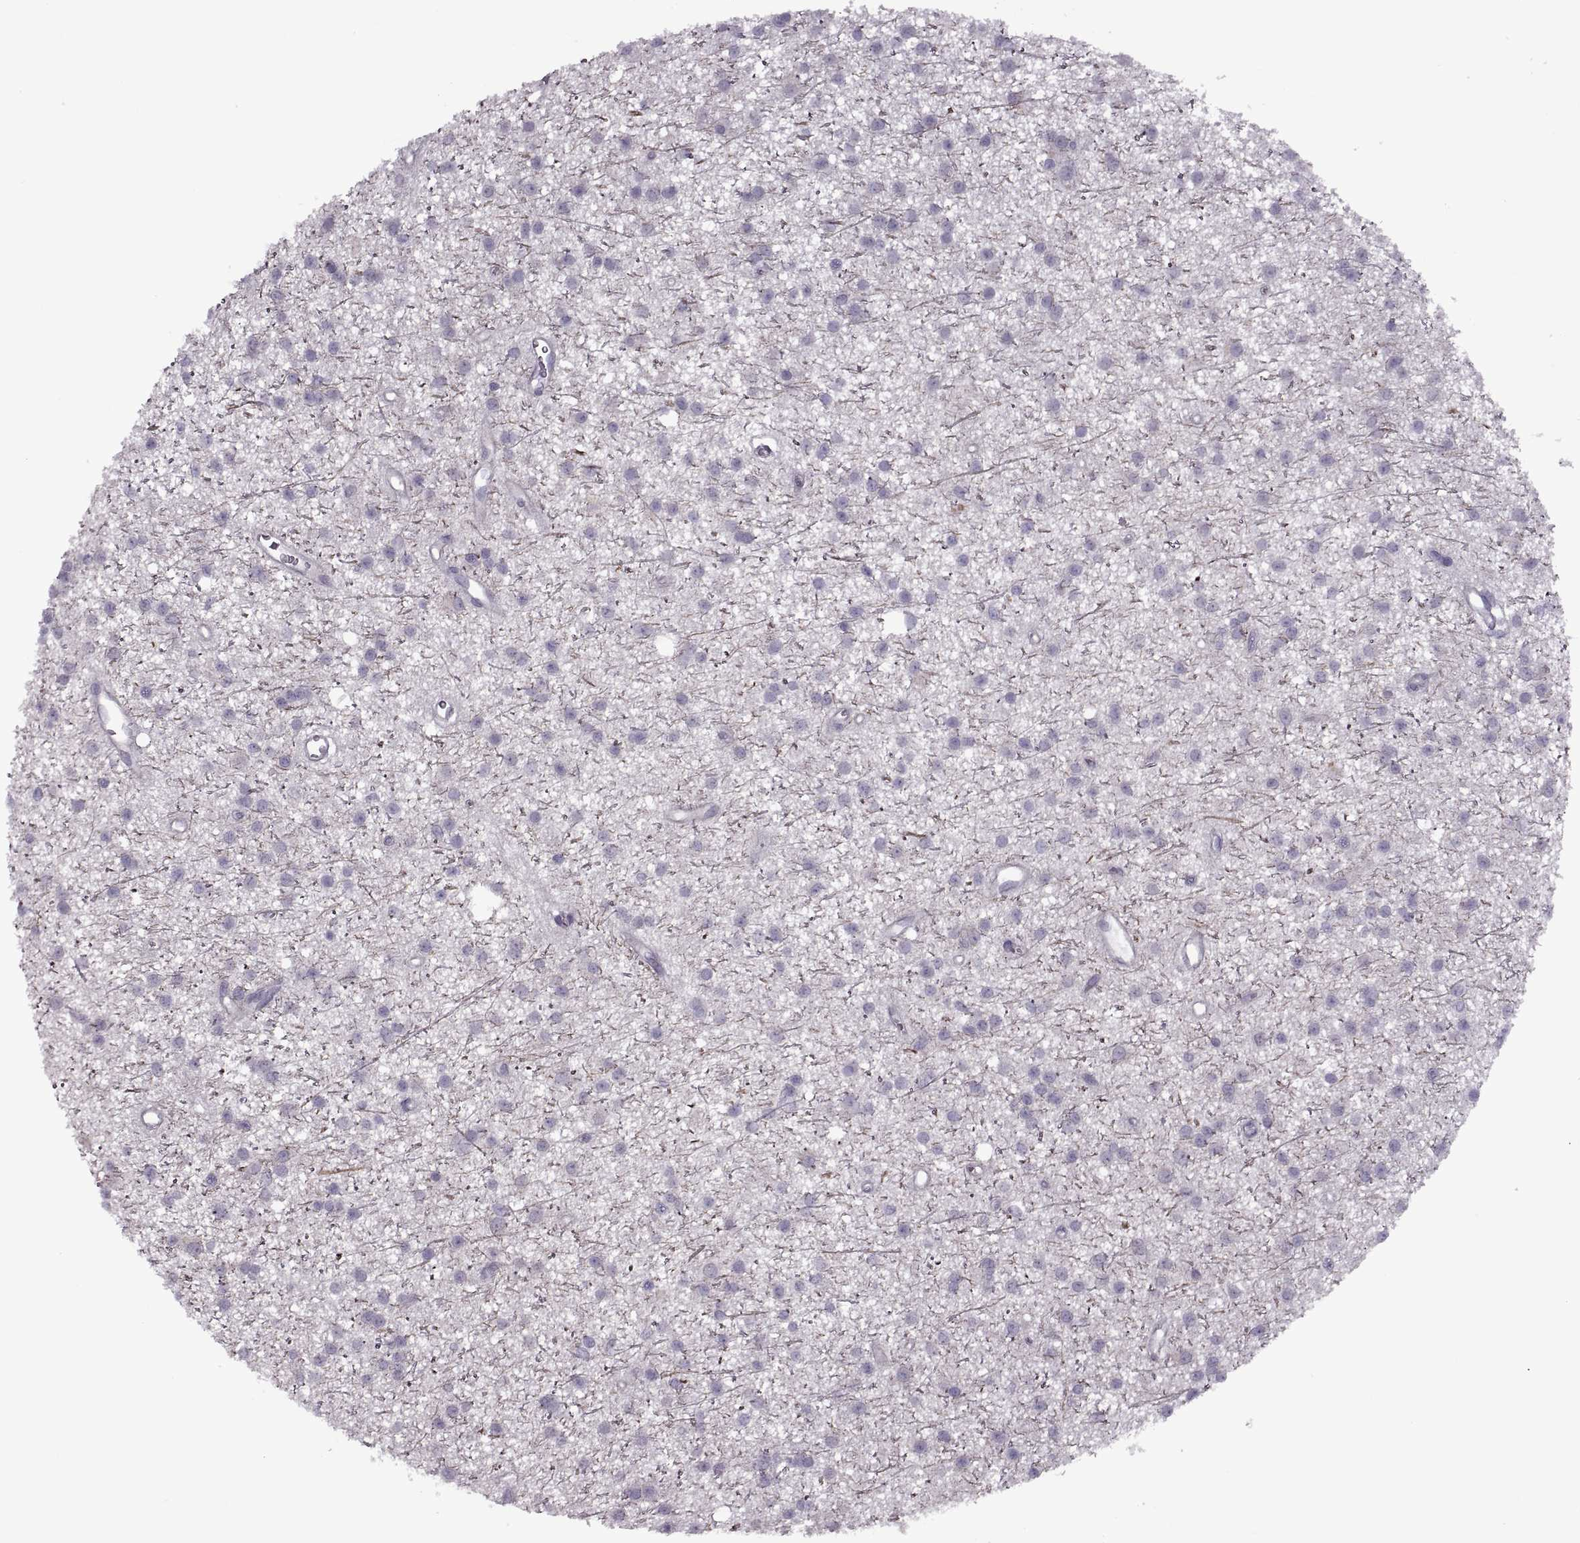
{"staining": {"intensity": "negative", "quantity": "none", "location": "none"}, "tissue": "glioma", "cell_type": "Tumor cells", "image_type": "cancer", "snomed": [{"axis": "morphology", "description": "Glioma, malignant, Low grade"}, {"axis": "topography", "description": "Brain"}], "caption": "This is an immunohistochemistry photomicrograph of human glioma. There is no expression in tumor cells.", "gene": "RIPK4", "patient": {"sex": "male", "age": 27}}